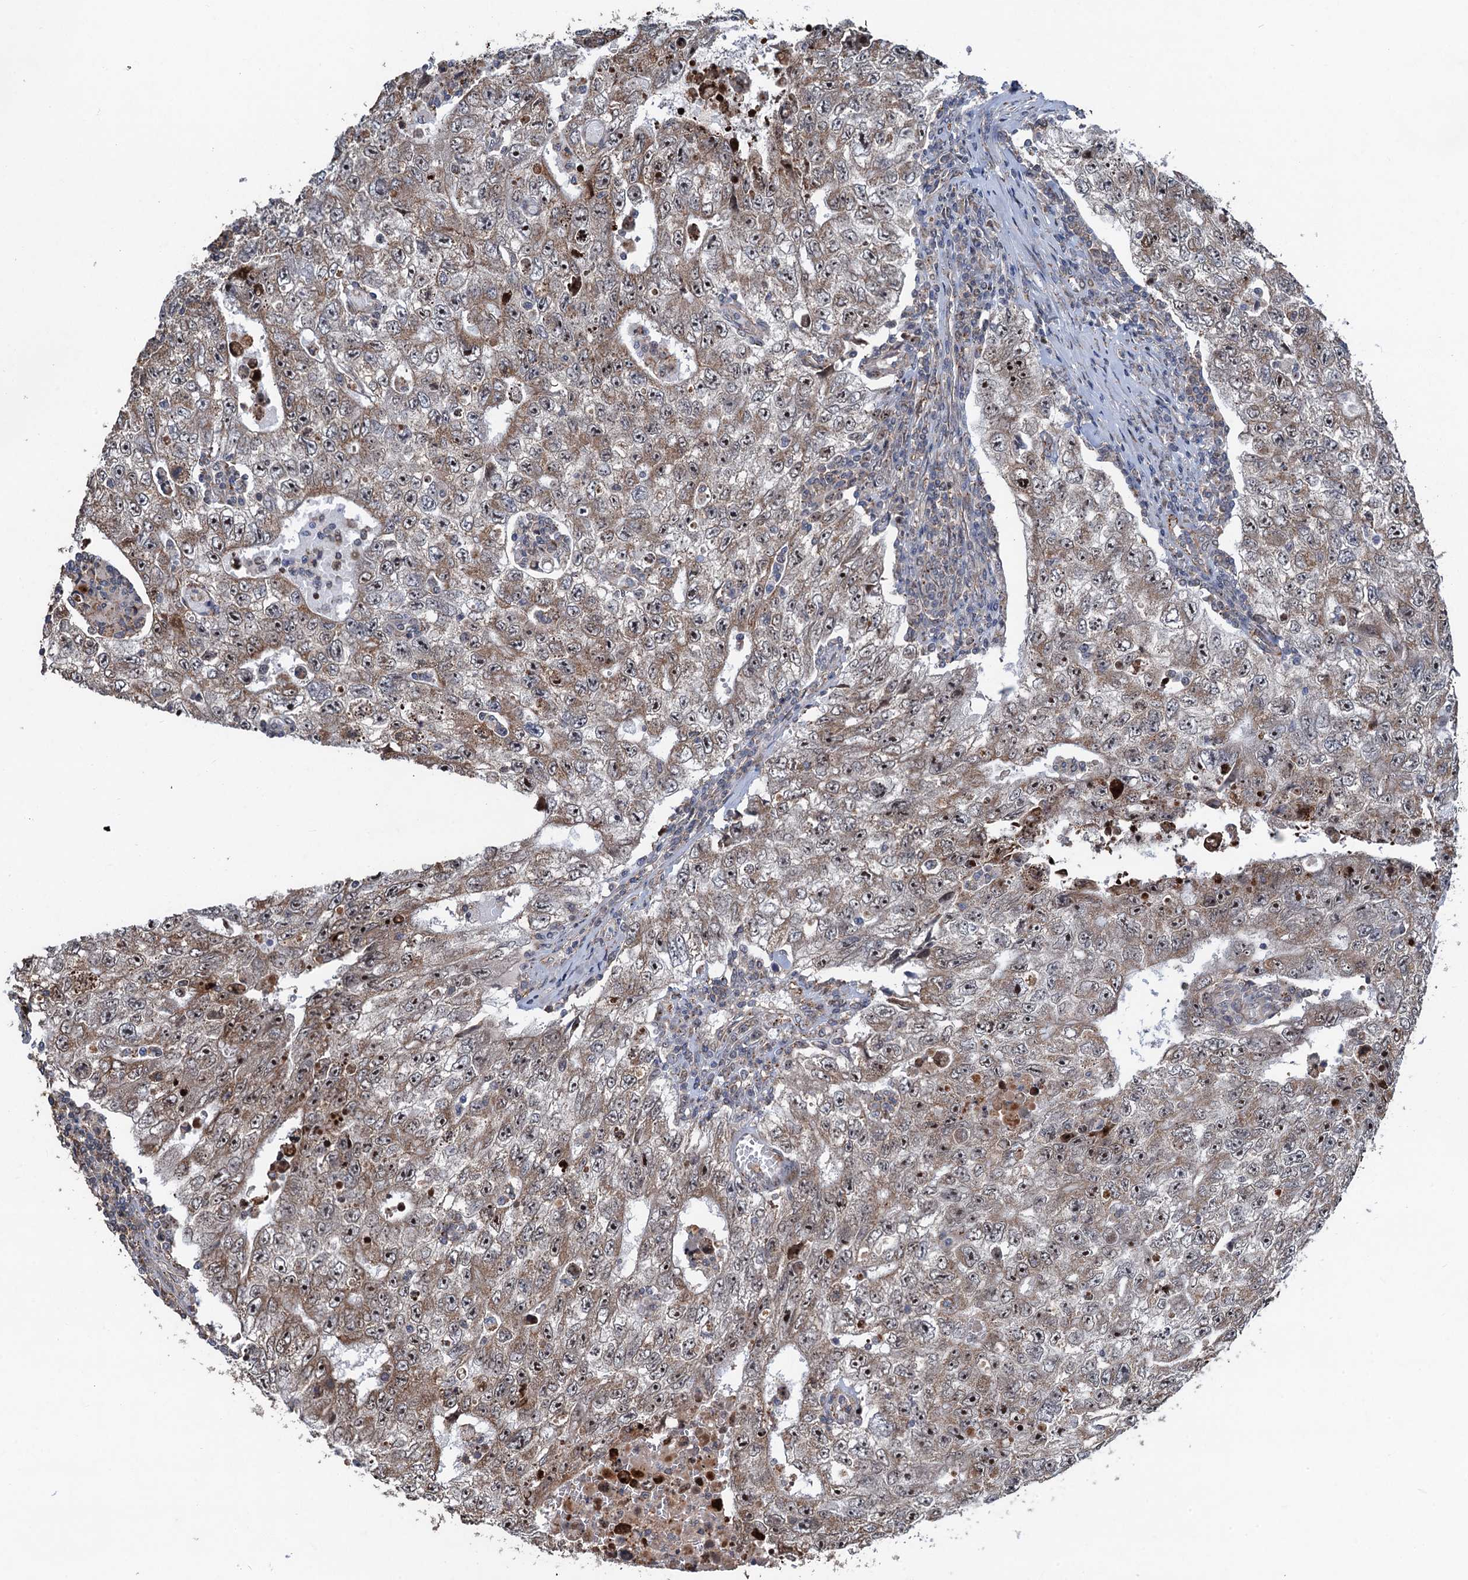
{"staining": {"intensity": "moderate", "quantity": ">75%", "location": "nuclear"}, "tissue": "testis cancer", "cell_type": "Tumor cells", "image_type": "cancer", "snomed": [{"axis": "morphology", "description": "Carcinoma, Embryonal, NOS"}, {"axis": "topography", "description": "Testis"}], "caption": "A photomicrograph of human testis cancer (embryonal carcinoma) stained for a protein displays moderate nuclear brown staining in tumor cells. The staining is performed using DAB (3,3'-diaminobenzidine) brown chromogen to label protein expression. The nuclei are counter-stained blue using hematoxylin.", "gene": "TMA16", "patient": {"sex": "male", "age": 17}}